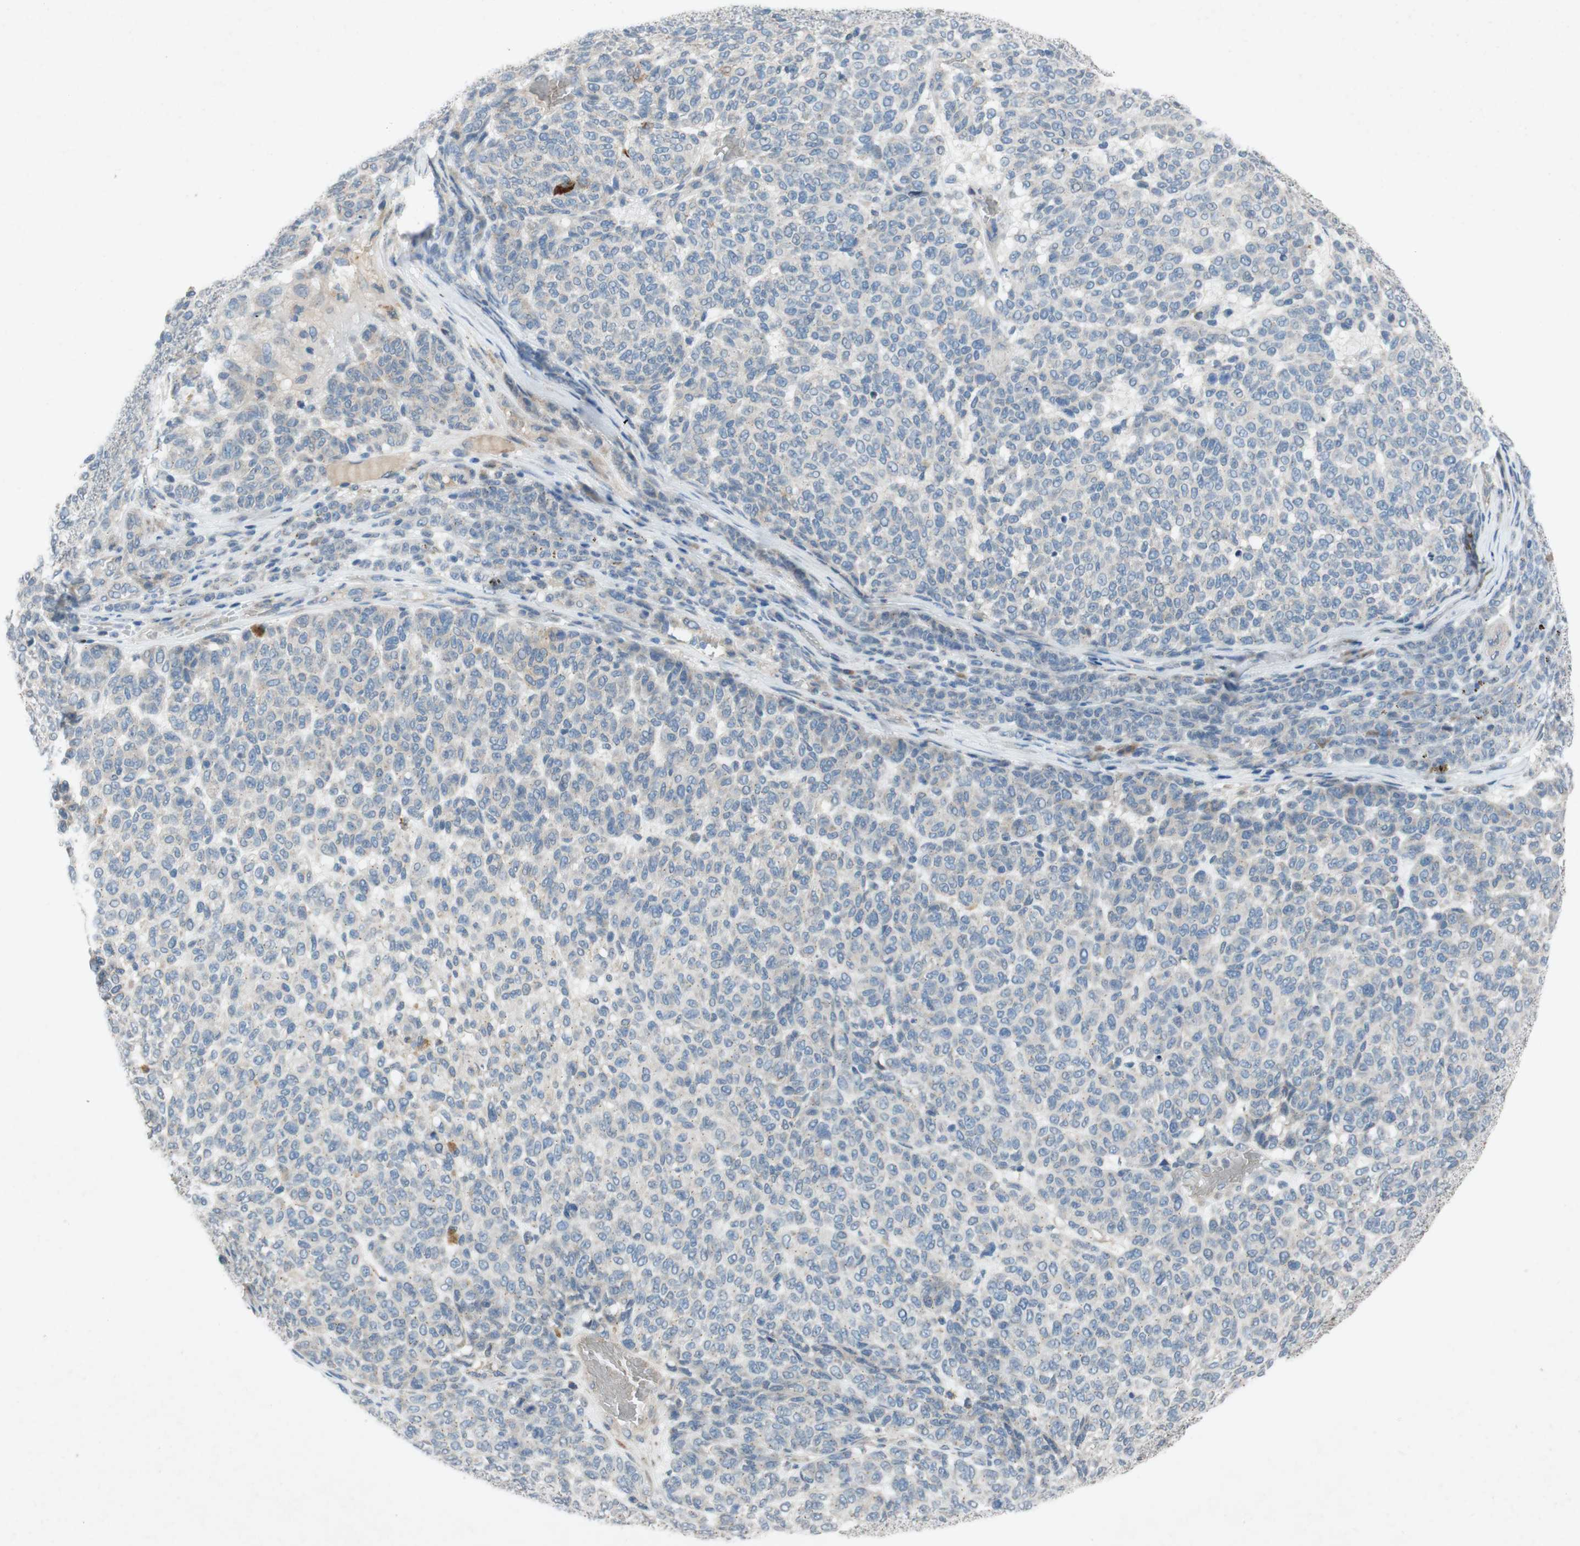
{"staining": {"intensity": "weak", "quantity": "<25%", "location": "cytoplasmic/membranous"}, "tissue": "melanoma", "cell_type": "Tumor cells", "image_type": "cancer", "snomed": [{"axis": "morphology", "description": "Malignant melanoma, NOS"}, {"axis": "topography", "description": "Skin"}], "caption": "Melanoma was stained to show a protein in brown. There is no significant staining in tumor cells.", "gene": "ADD2", "patient": {"sex": "male", "age": 59}}